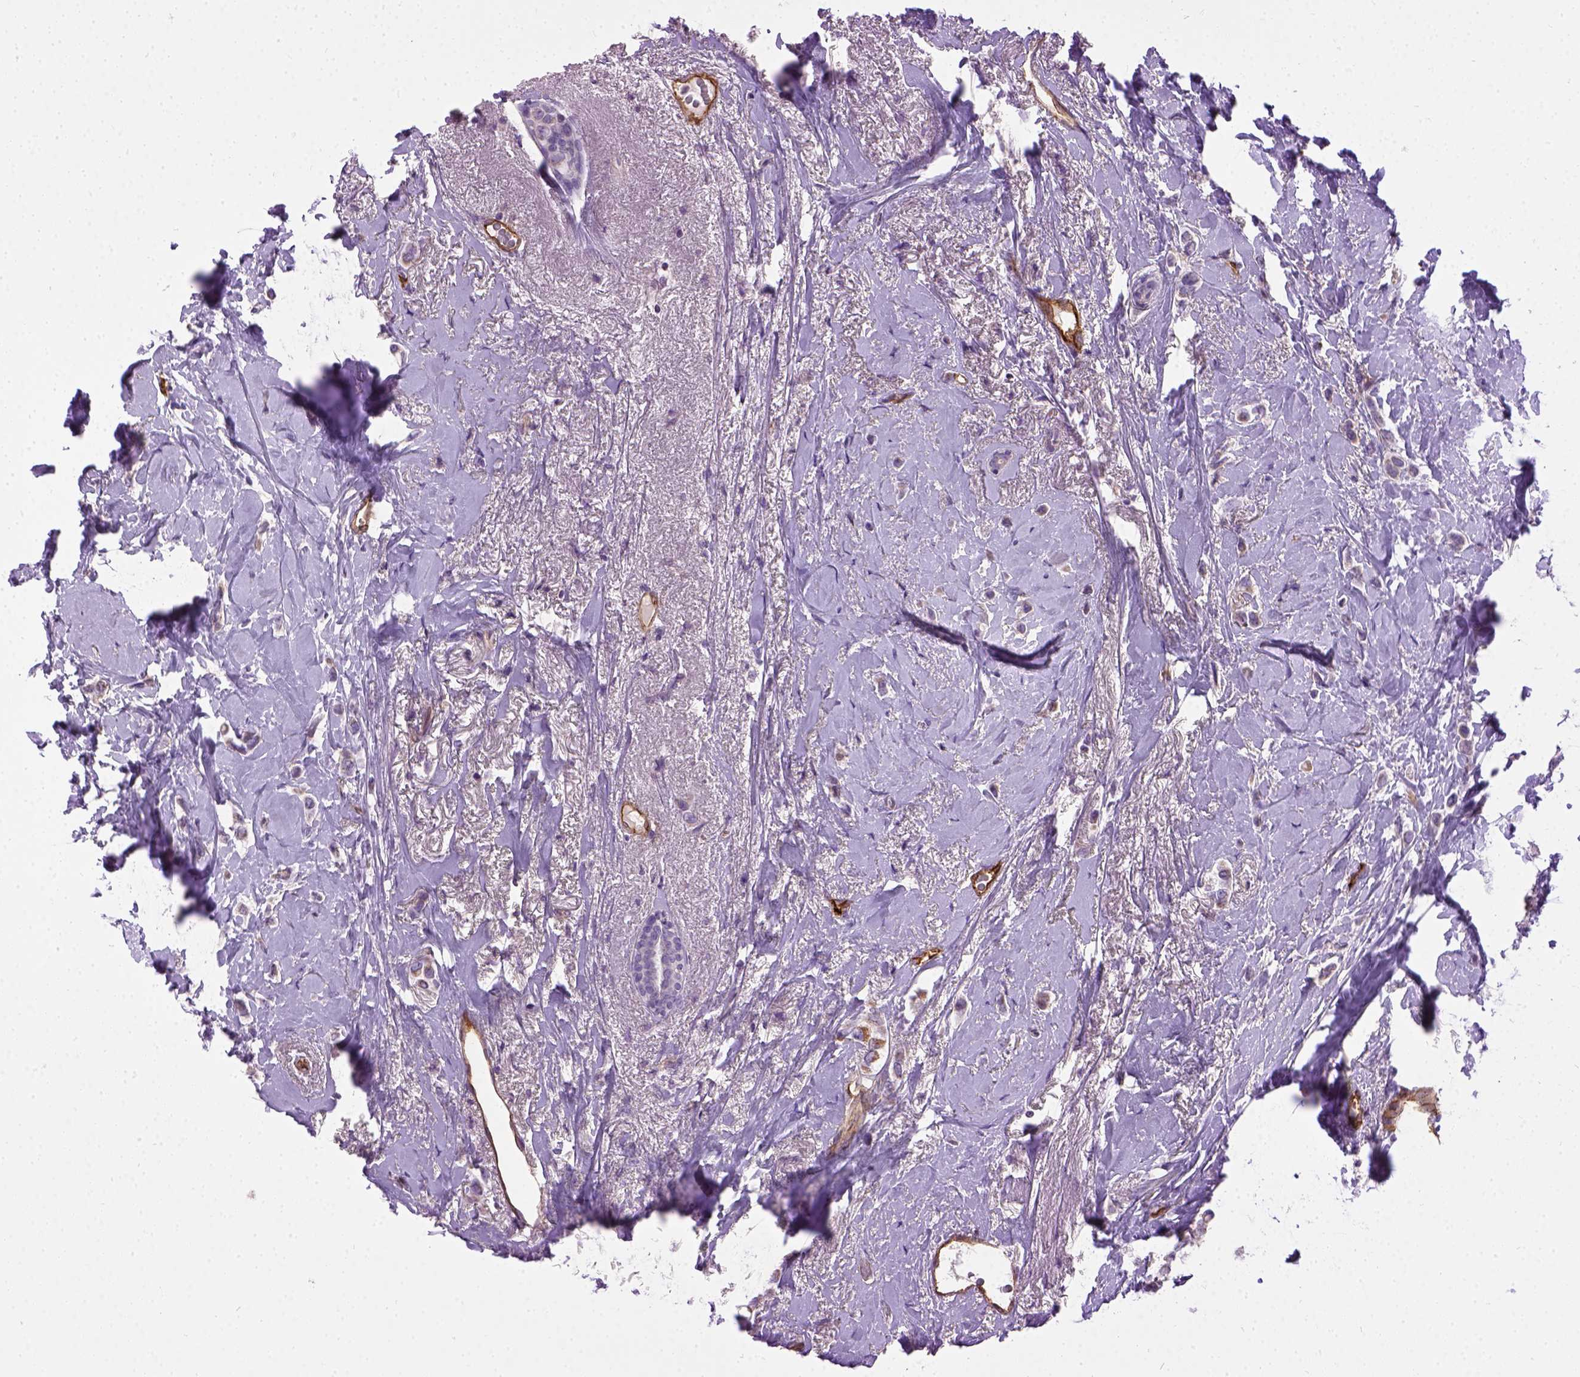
{"staining": {"intensity": "negative", "quantity": "none", "location": "none"}, "tissue": "breast cancer", "cell_type": "Tumor cells", "image_type": "cancer", "snomed": [{"axis": "morphology", "description": "Lobular carcinoma"}, {"axis": "topography", "description": "Breast"}], "caption": "Immunohistochemical staining of breast cancer displays no significant positivity in tumor cells.", "gene": "ENG", "patient": {"sex": "female", "age": 66}}